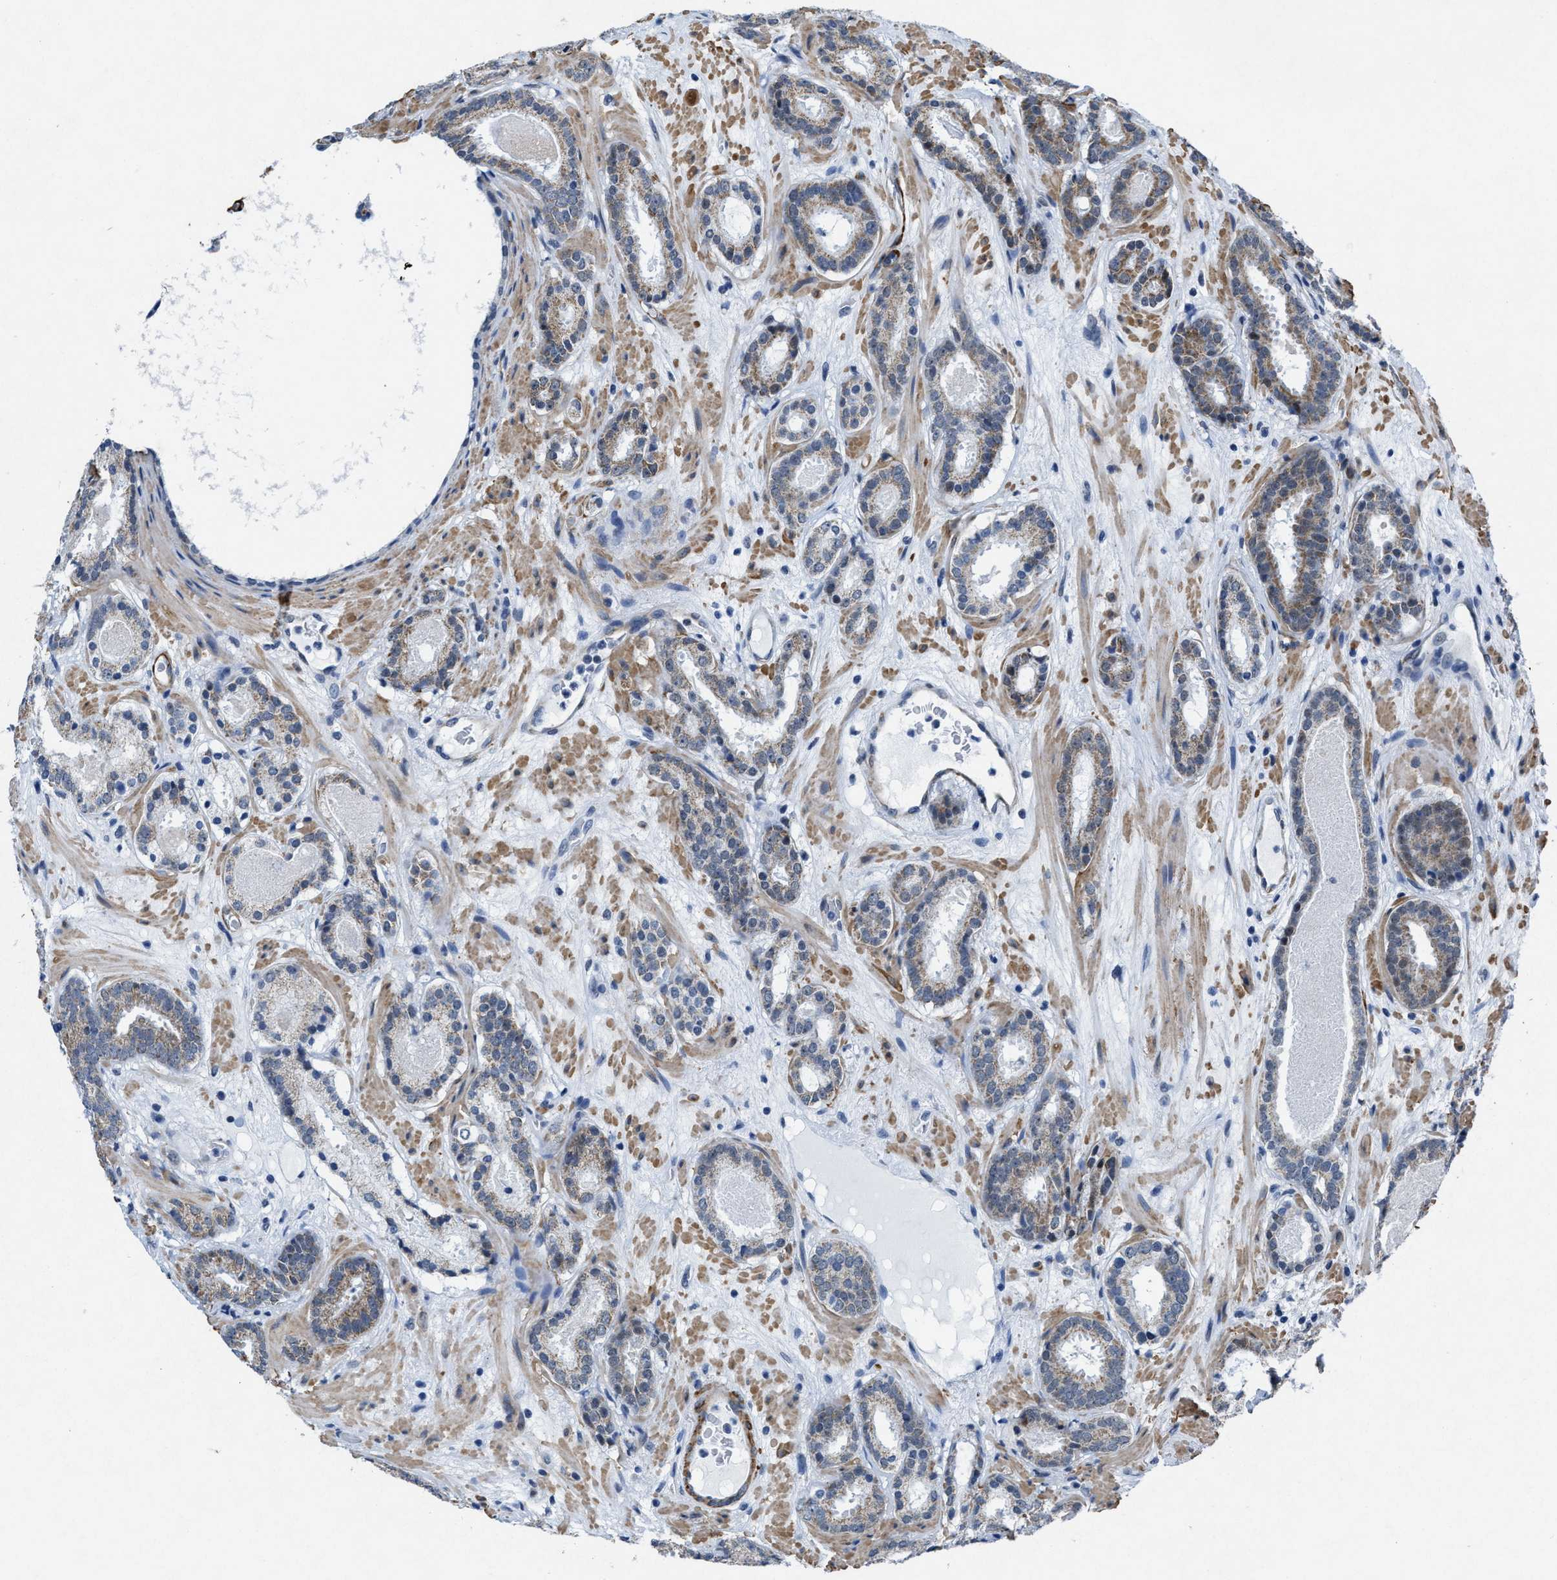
{"staining": {"intensity": "weak", "quantity": "25%-75%", "location": "cytoplasmic/membranous"}, "tissue": "prostate cancer", "cell_type": "Tumor cells", "image_type": "cancer", "snomed": [{"axis": "morphology", "description": "Adenocarcinoma, Low grade"}, {"axis": "topography", "description": "Prostate"}], "caption": "Immunohistochemistry (IHC) (DAB (3,3'-diaminobenzidine)) staining of human prostate cancer (adenocarcinoma (low-grade)) demonstrates weak cytoplasmic/membranous protein expression in about 25%-75% of tumor cells. (DAB (3,3'-diaminobenzidine) IHC, brown staining for protein, blue staining for nuclei).", "gene": "ID3", "patient": {"sex": "male", "age": 69}}